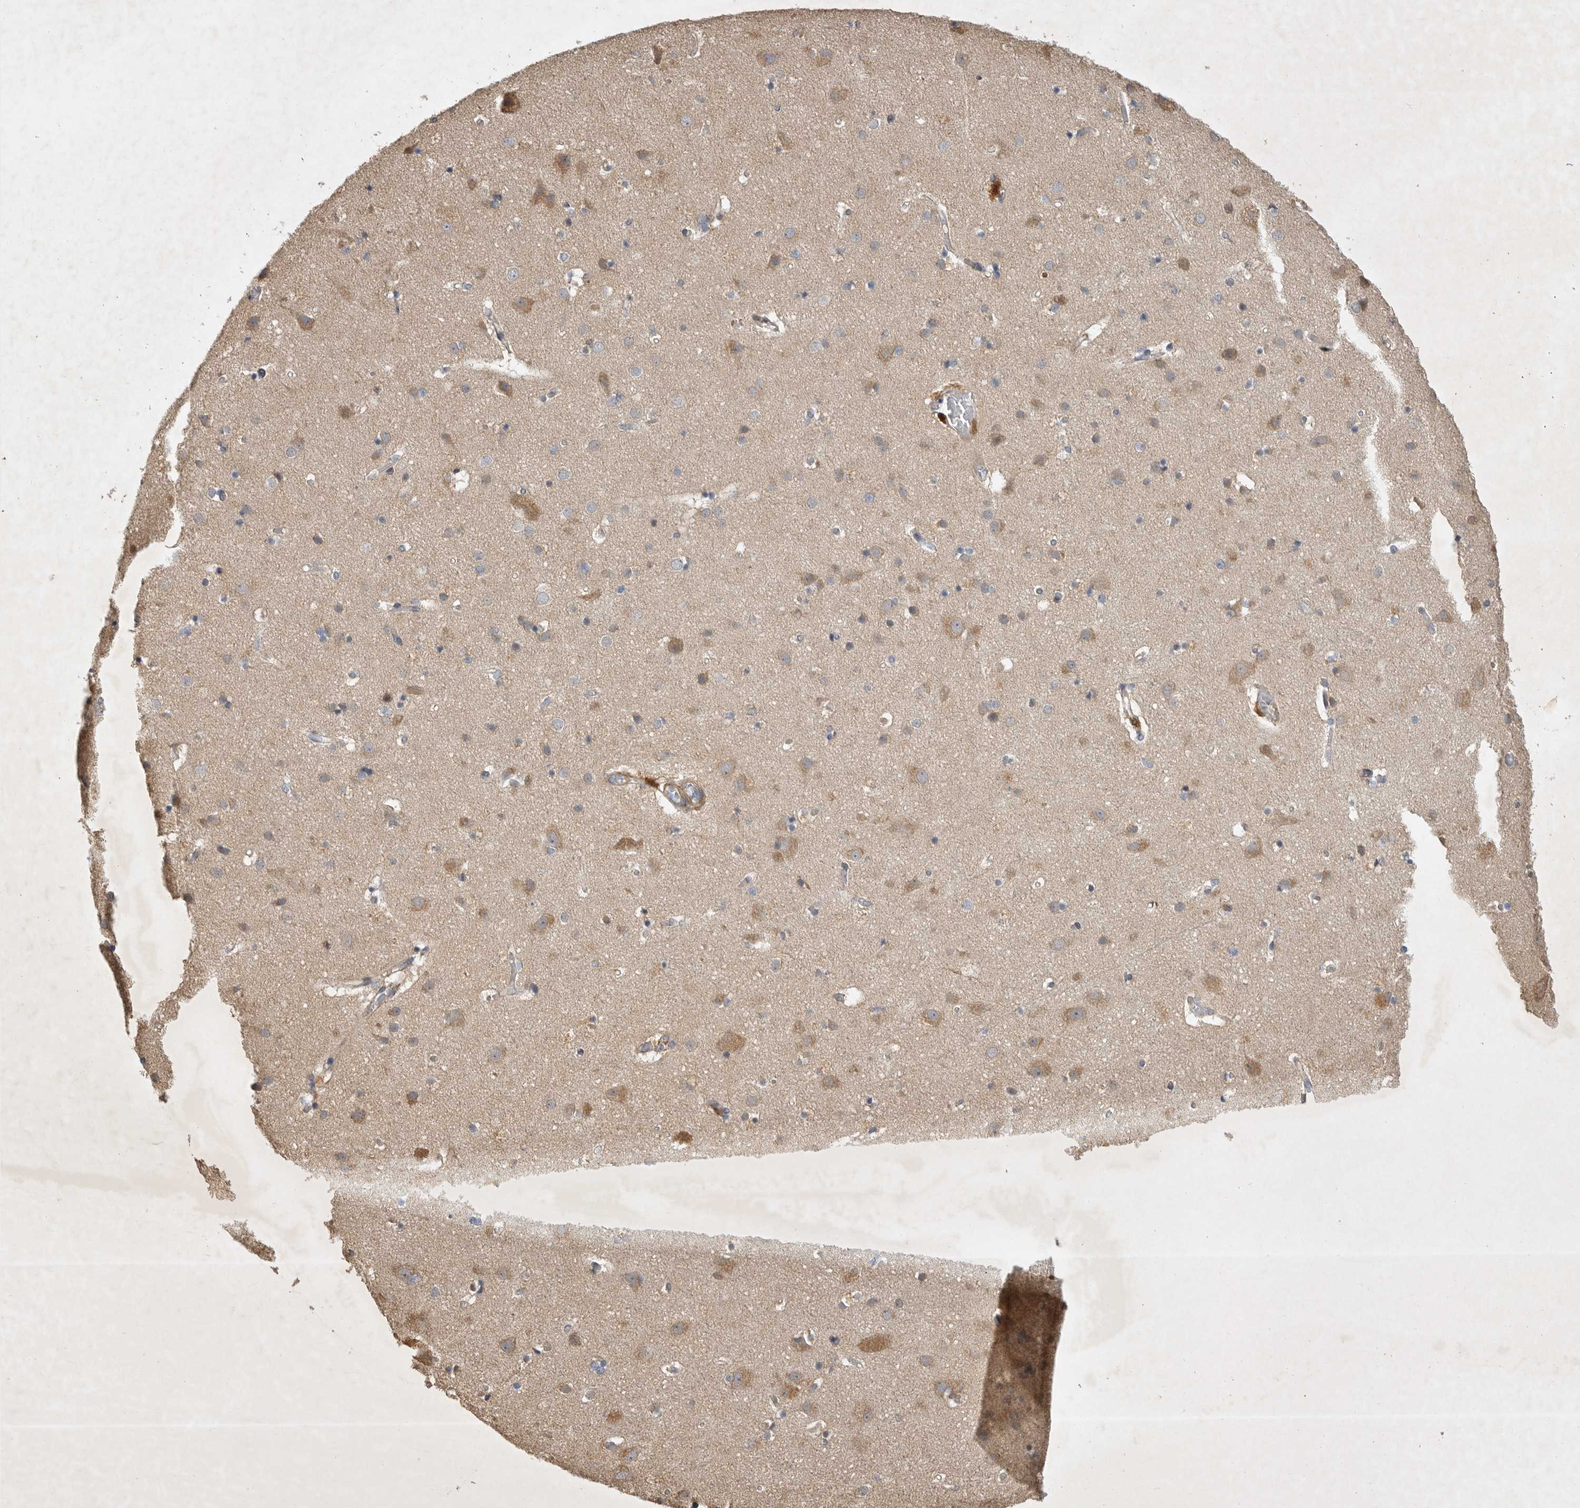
{"staining": {"intensity": "negative", "quantity": "none", "location": "none"}, "tissue": "cerebral cortex", "cell_type": "Endothelial cells", "image_type": "normal", "snomed": [{"axis": "morphology", "description": "Normal tissue, NOS"}, {"axis": "topography", "description": "Cerebral cortex"}], "caption": "This is a image of immunohistochemistry (IHC) staining of unremarkable cerebral cortex, which shows no positivity in endothelial cells. (DAB (3,3'-diaminobenzidine) immunohistochemistry (IHC) visualized using brightfield microscopy, high magnification).", "gene": "EDEM3", "patient": {"sex": "male", "age": 54}}